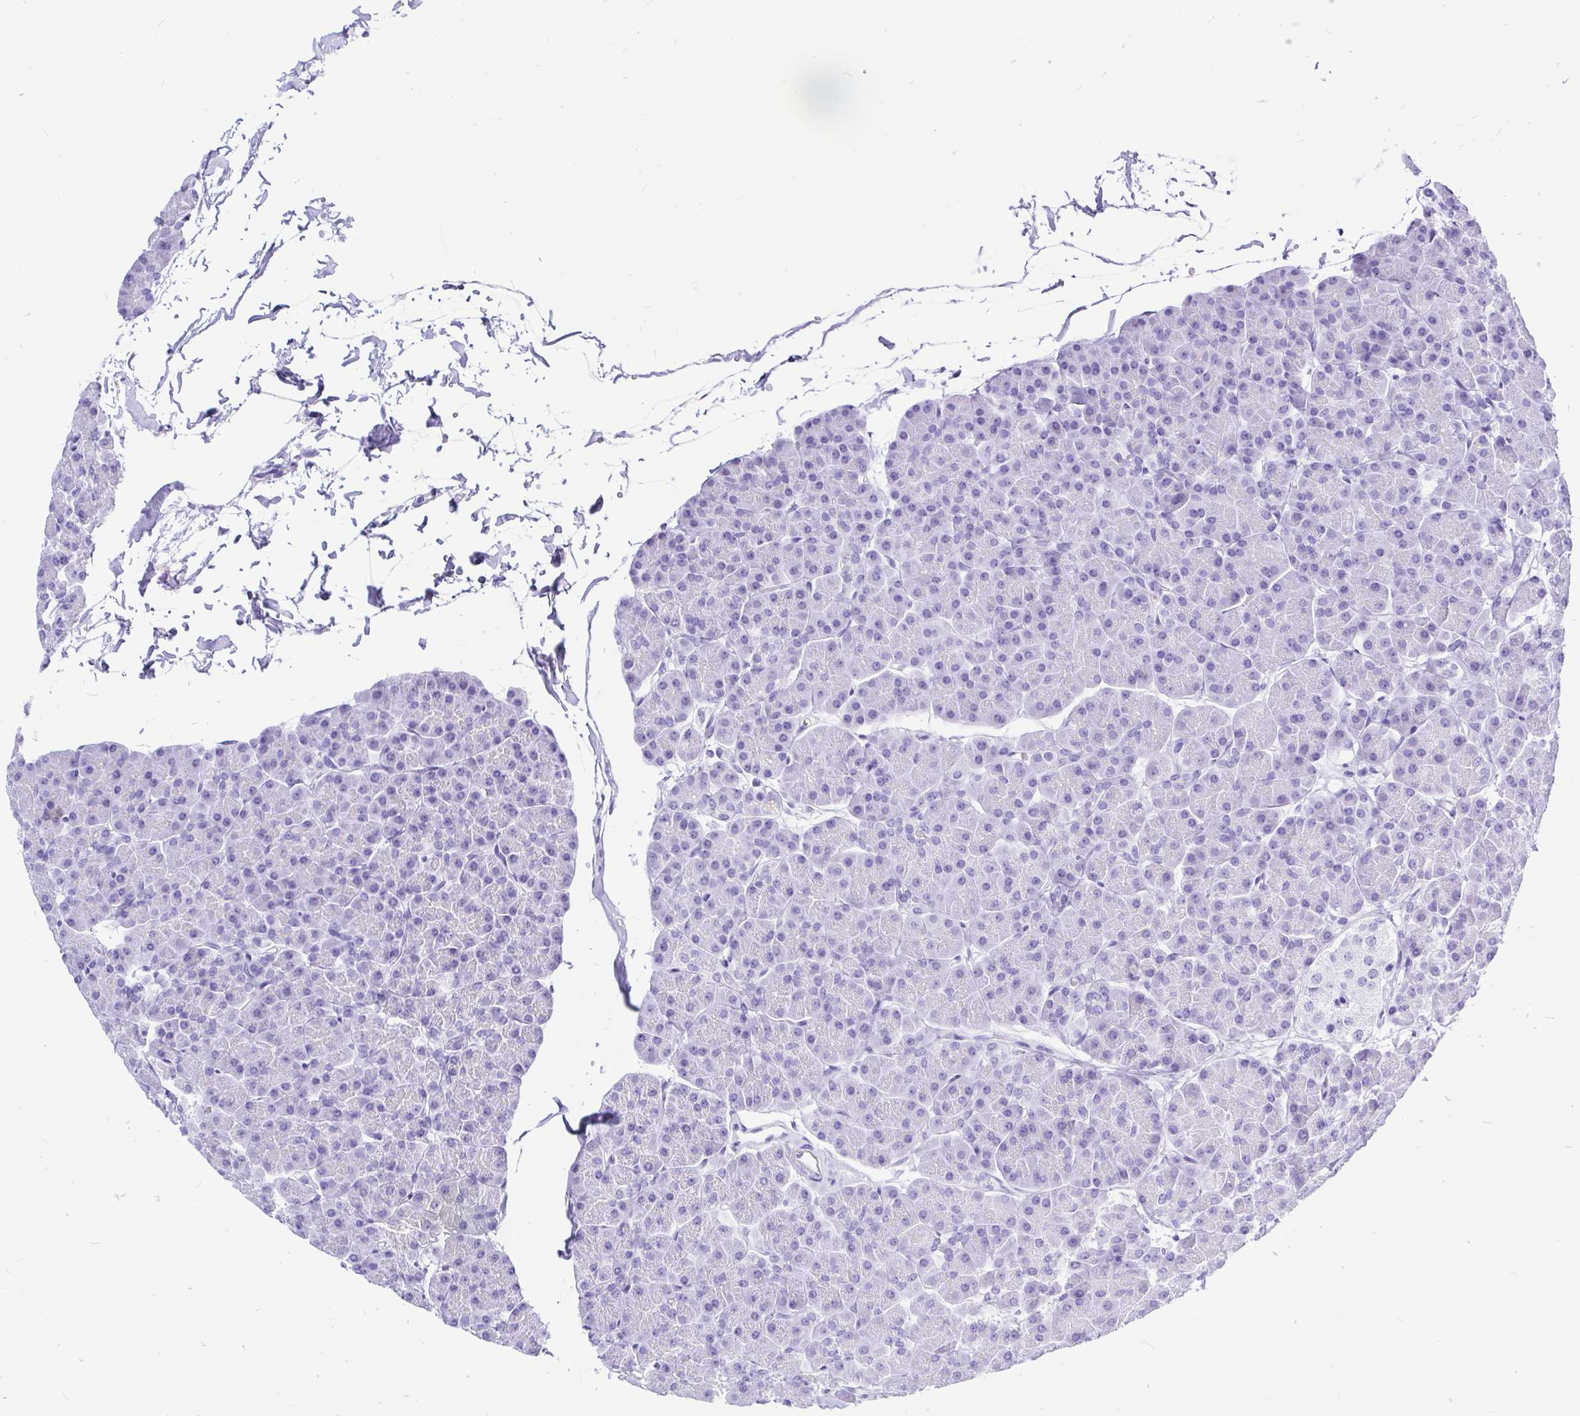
{"staining": {"intensity": "negative", "quantity": "none", "location": "none"}, "tissue": "pancreas", "cell_type": "Exocrine glandular cells", "image_type": "normal", "snomed": [{"axis": "morphology", "description": "Normal tissue, NOS"}, {"axis": "topography", "description": "Pancreas"}, {"axis": "topography", "description": "Peripheral nerve tissue"}], "caption": "Exocrine glandular cells are negative for protein expression in unremarkable human pancreas. (DAB immunohistochemistry visualized using brightfield microscopy, high magnification).", "gene": "KRT13", "patient": {"sex": "male", "age": 54}}